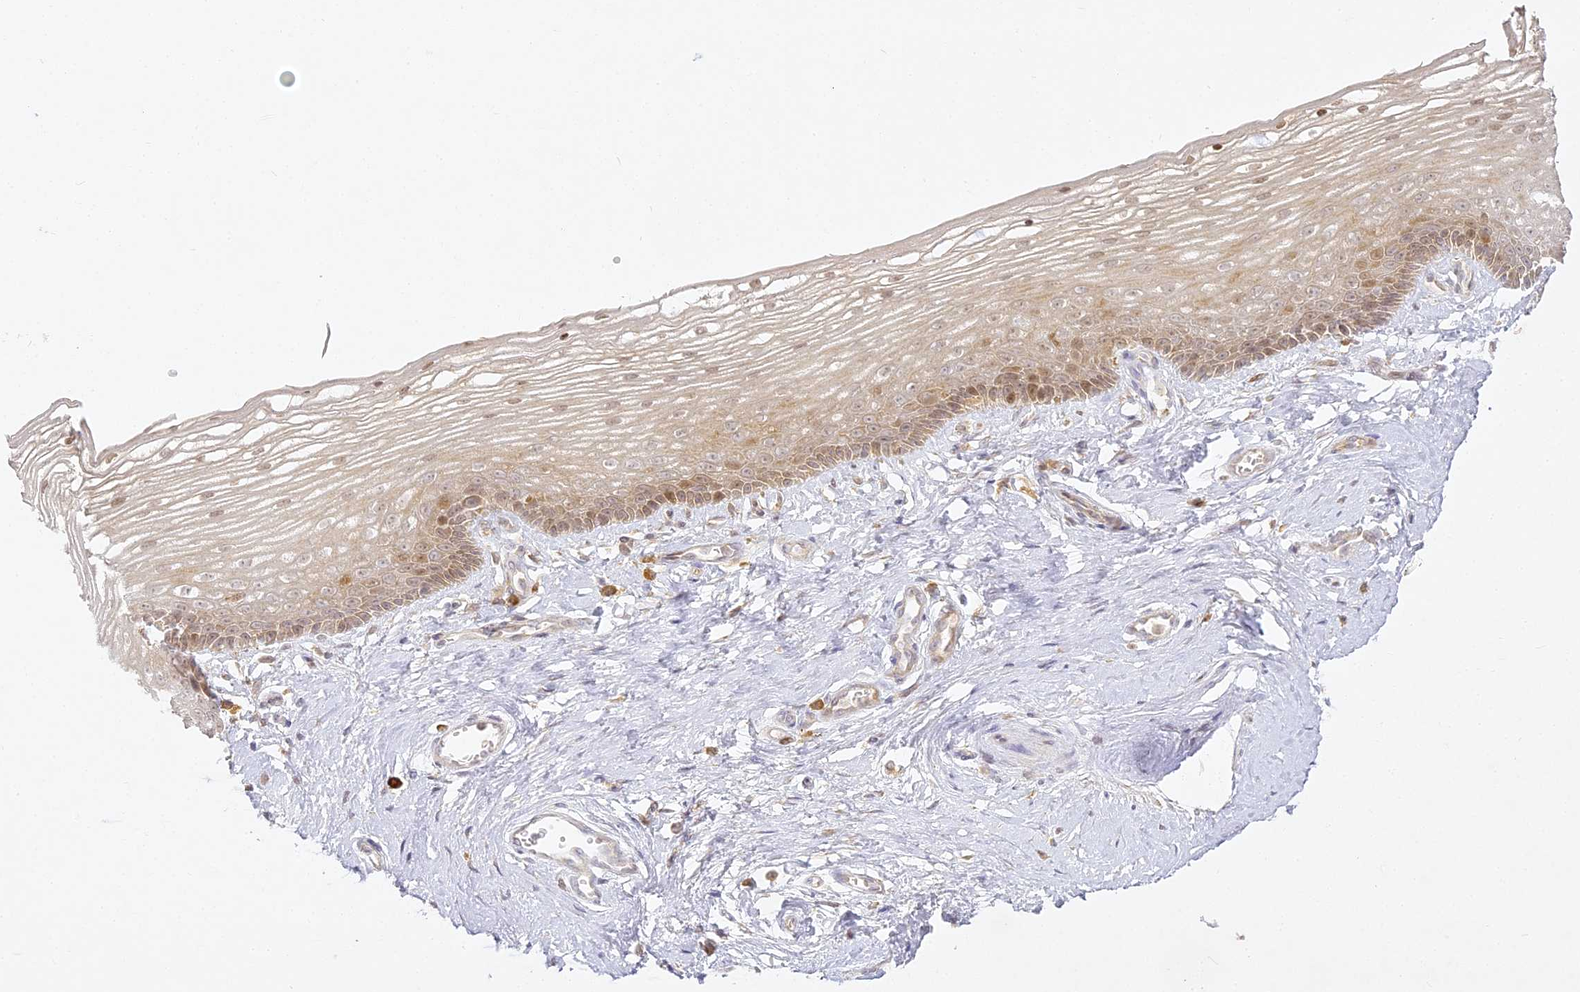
{"staining": {"intensity": "moderate", "quantity": "25%-75%", "location": "cytoplasmic/membranous,nuclear"}, "tissue": "vagina", "cell_type": "Squamous epithelial cells", "image_type": "normal", "snomed": [{"axis": "morphology", "description": "Normal tissue, NOS"}, {"axis": "topography", "description": "Vagina"}], "caption": "A photomicrograph of human vagina stained for a protein exhibits moderate cytoplasmic/membranous,nuclear brown staining in squamous epithelial cells. (IHC, brightfield microscopy, high magnification).", "gene": "SLC30A5", "patient": {"sex": "female", "age": 46}}